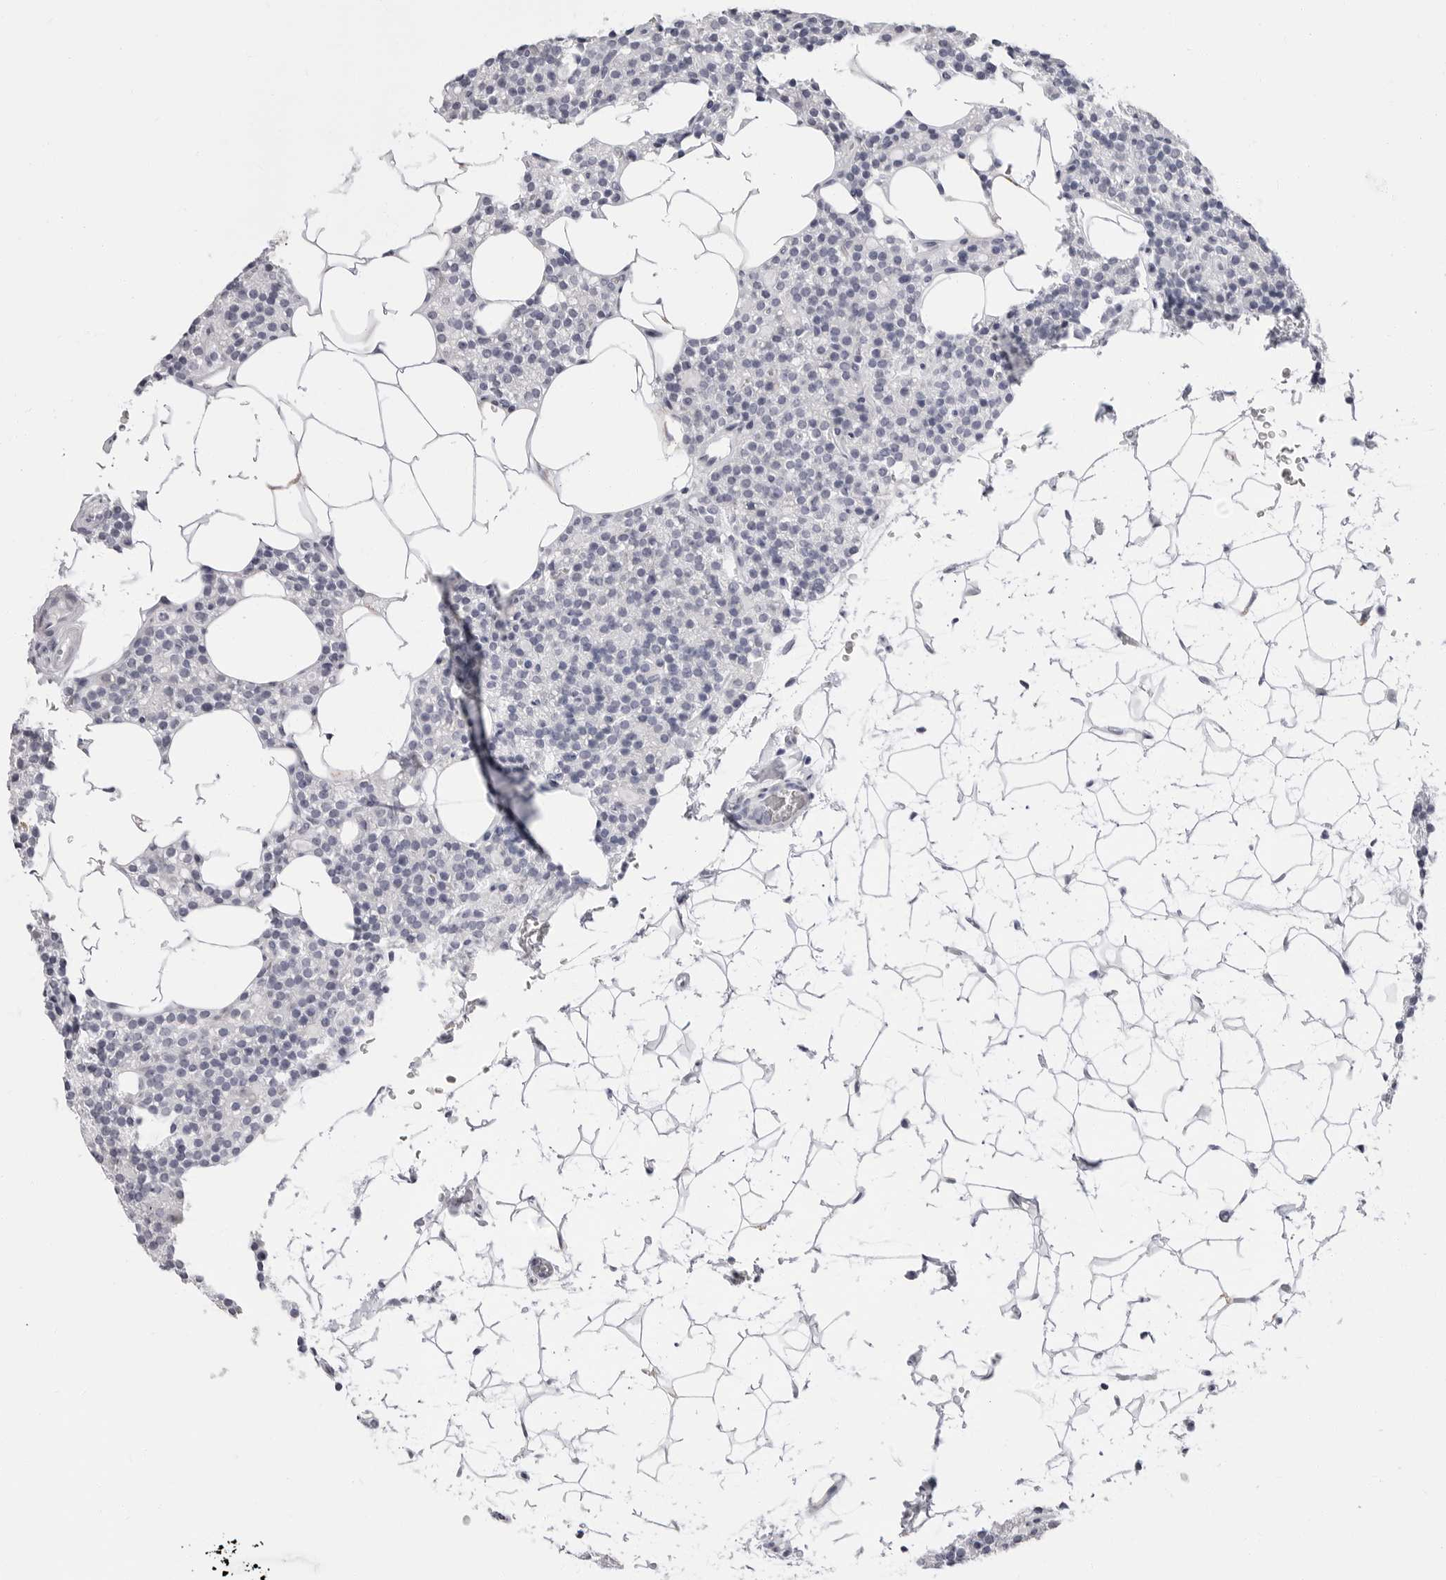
{"staining": {"intensity": "negative", "quantity": "none", "location": "none"}, "tissue": "parathyroid gland", "cell_type": "Glandular cells", "image_type": "normal", "snomed": [{"axis": "morphology", "description": "Normal tissue, NOS"}, {"axis": "topography", "description": "Parathyroid gland"}], "caption": "The micrograph reveals no significant expression in glandular cells of parathyroid gland. (DAB (3,3'-diaminobenzidine) immunohistochemistry visualized using brightfield microscopy, high magnification).", "gene": "ERICH3", "patient": {"sex": "female", "age": 56}}